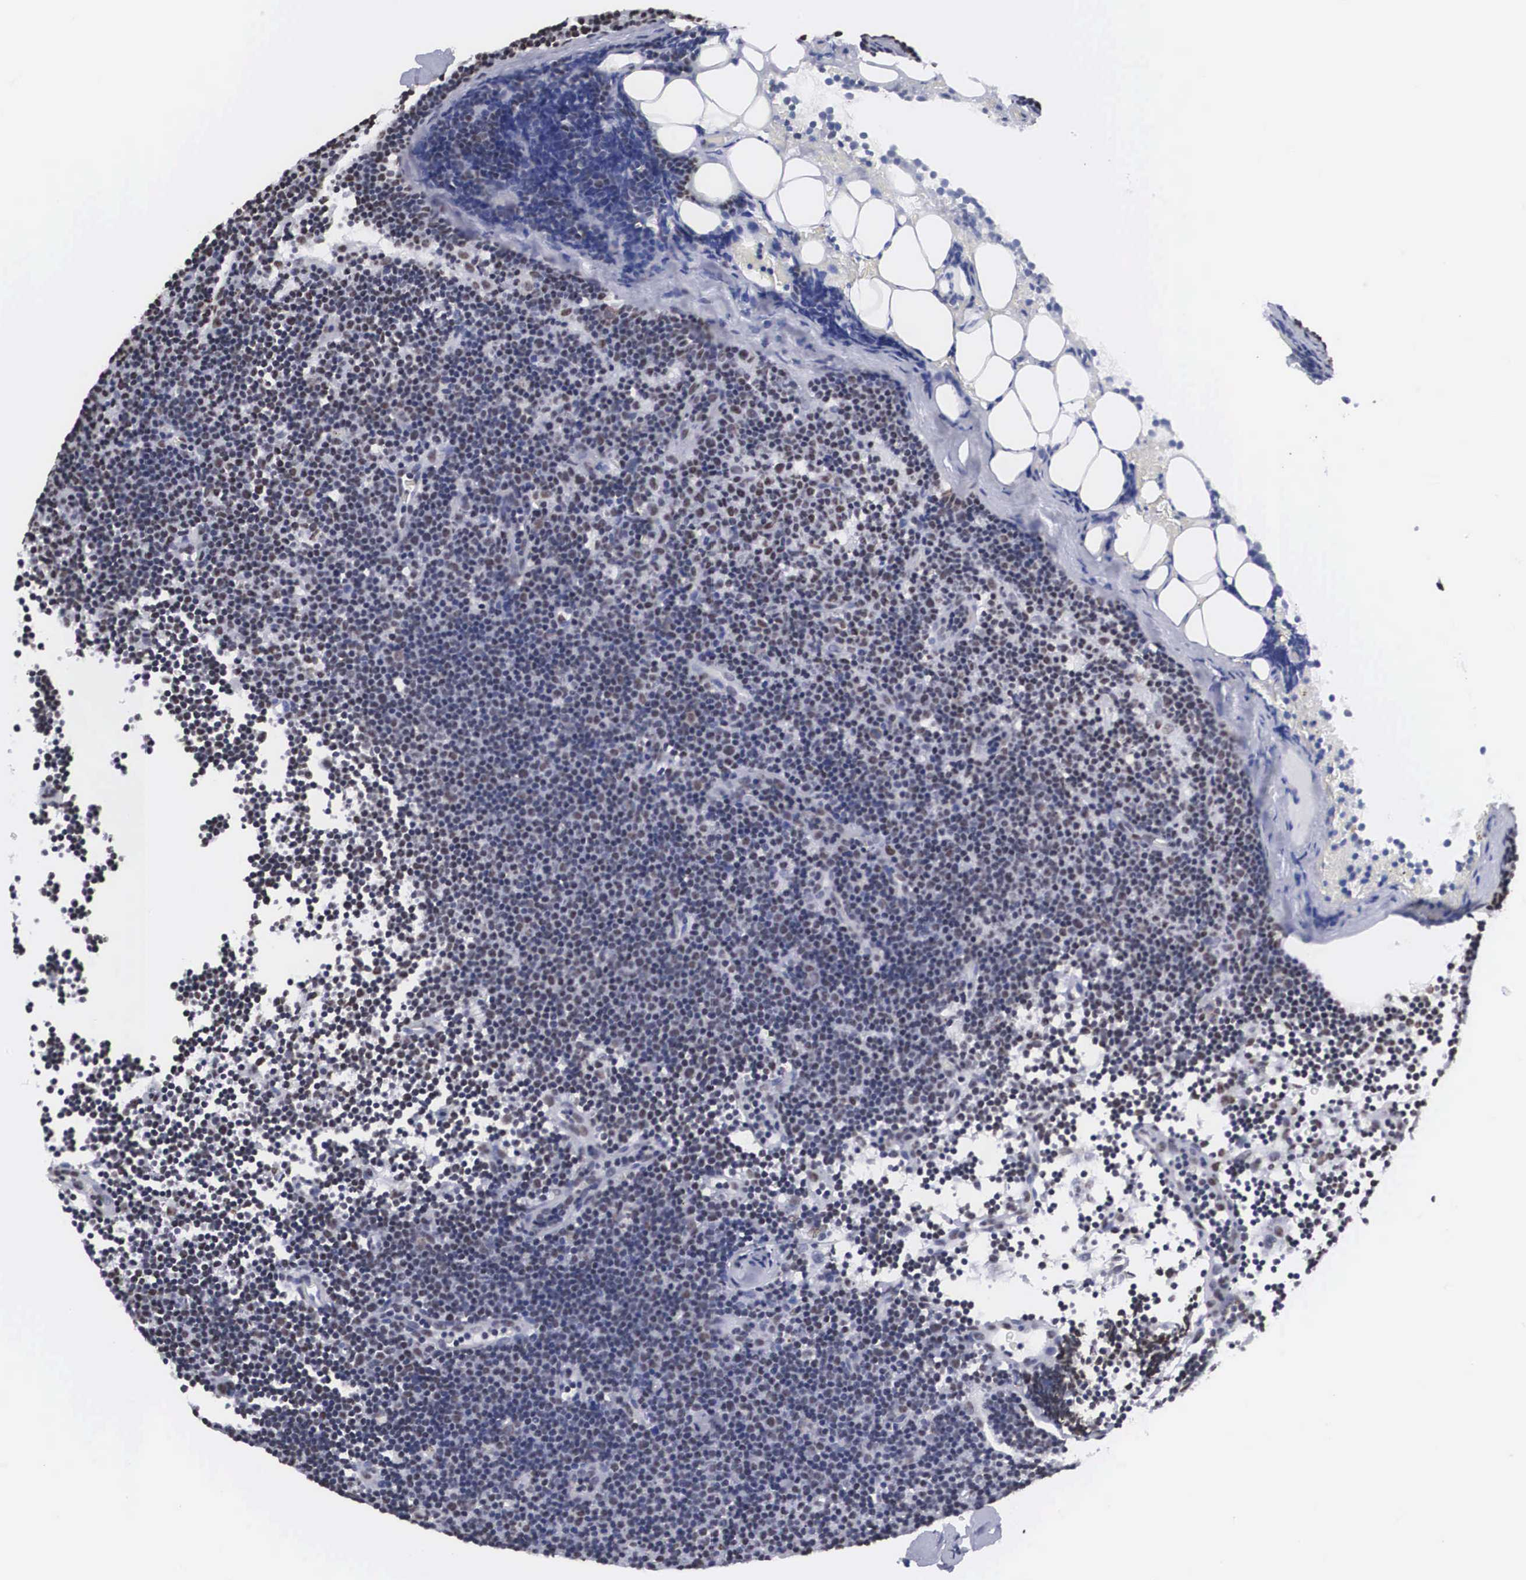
{"staining": {"intensity": "moderate", "quantity": ">75%", "location": "nuclear"}, "tissue": "lymphoma", "cell_type": "Tumor cells", "image_type": "cancer", "snomed": [{"axis": "morphology", "description": "Malignant lymphoma, non-Hodgkin's type, Low grade"}, {"axis": "topography", "description": "Lymph node"}], "caption": "High-power microscopy captured an immunohistochemistry (IHC) photomicrograph of malignant lymphoma, non-Hodgkin's type (low-grade), revealing moderate nuclear staining in approximately >75% of tumor cells. (Brightfield microscopy of DAB IHC at high magnification).", "gene": "ACIN1", "patient": {"sex": "male", "age": 57}}